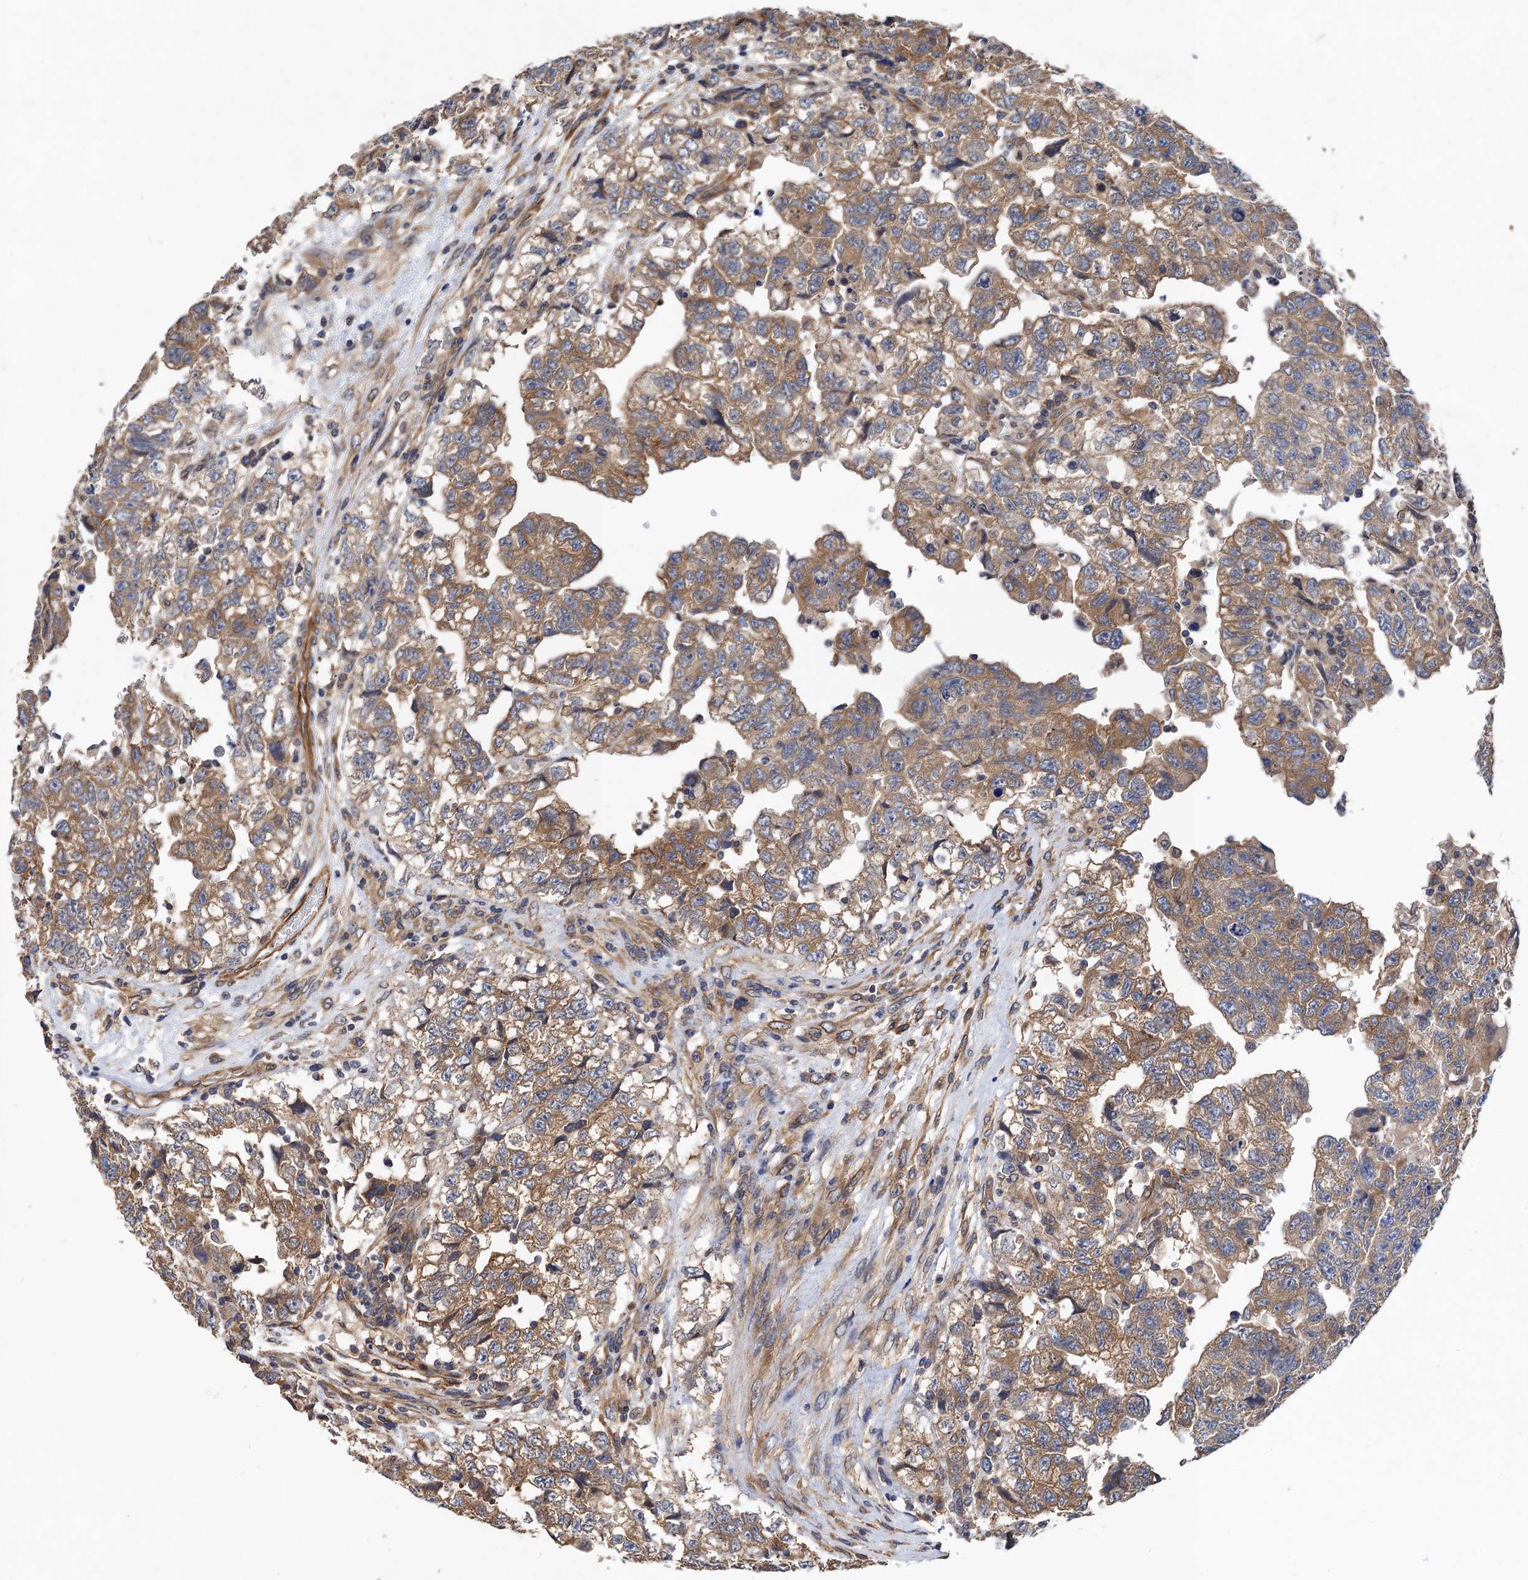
{"staining": {"intensity": "moderate", "quantity": ">75%", "location": "cytoplasmic/membranous"}, "tissue": "testis cancer", "cell_type": "Tumor cells", "image_type": "cancer", "snomed": [{"axis": "morphology", "description": "Carcinoma, Embryonal, NOS"}, {"axis": "topography", "description": "Testis"}], "caption": "Immunohistochemistry (IHC) of human testis cancer exhibits medium levels of moderate cytoplasmic/membranous staining in approximately >75% of tumor cells.", "gene": "PJA2", "patient": {"sex": "male", "age": 36}}